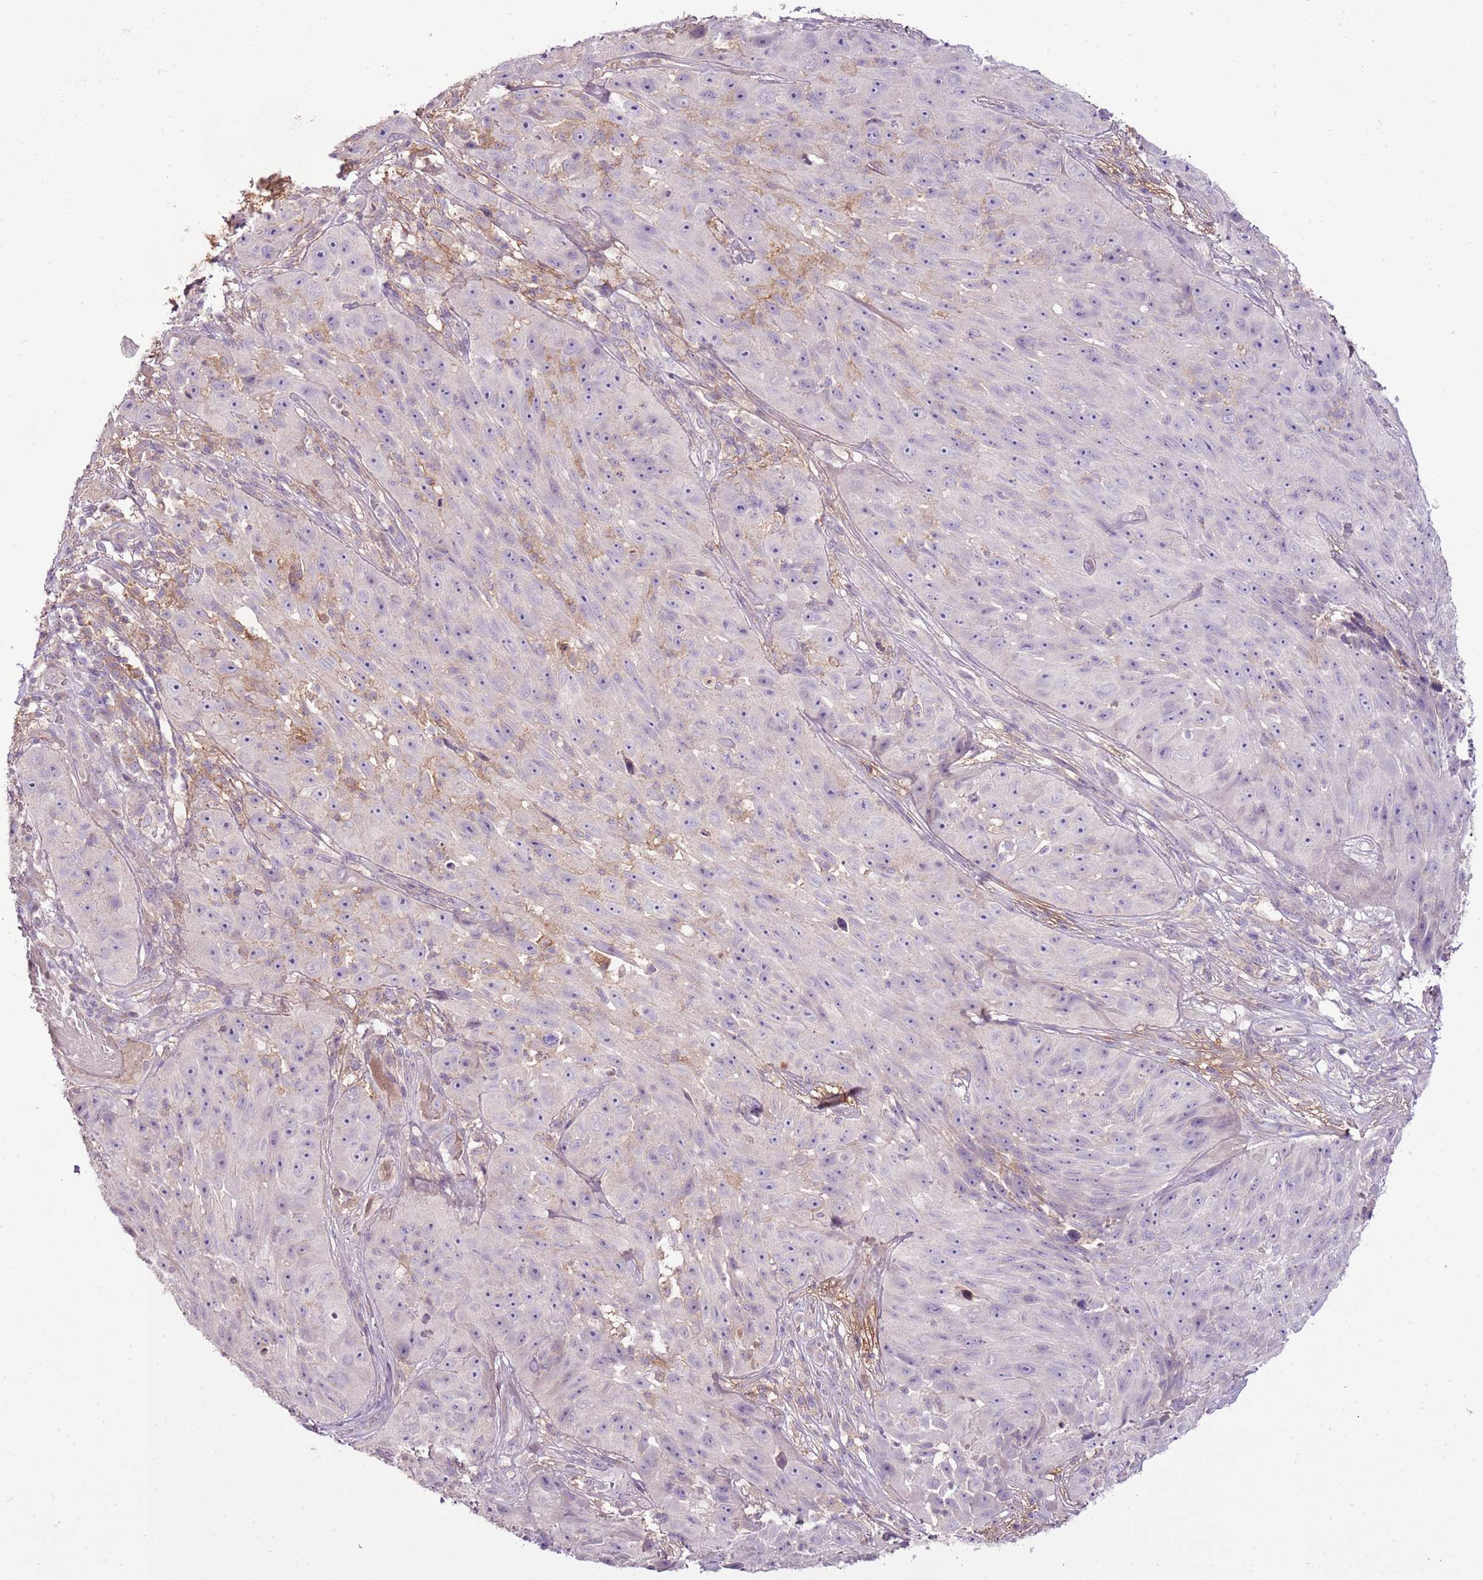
{"staining": {"intensity": "negative", "quantity": "none", "location": "none"}, "tissue": "skin cancer", "cell_type": "Tumor cells", "image_type": "cancer", "snomed": [{"axis": "morphology", "description": "Squamous cell carcinoma, NOS"}, {"axis": "topography", "description": "Skin"}], "caption": "Immunohistochemical staining of skin cancer shows no significant staining in tumor cells. (Brightfield microscopy of DAB immunohistochemistry at high magnification).", "gene": "CMKLR1", "patient": {"sex": "female", "age": 87}}